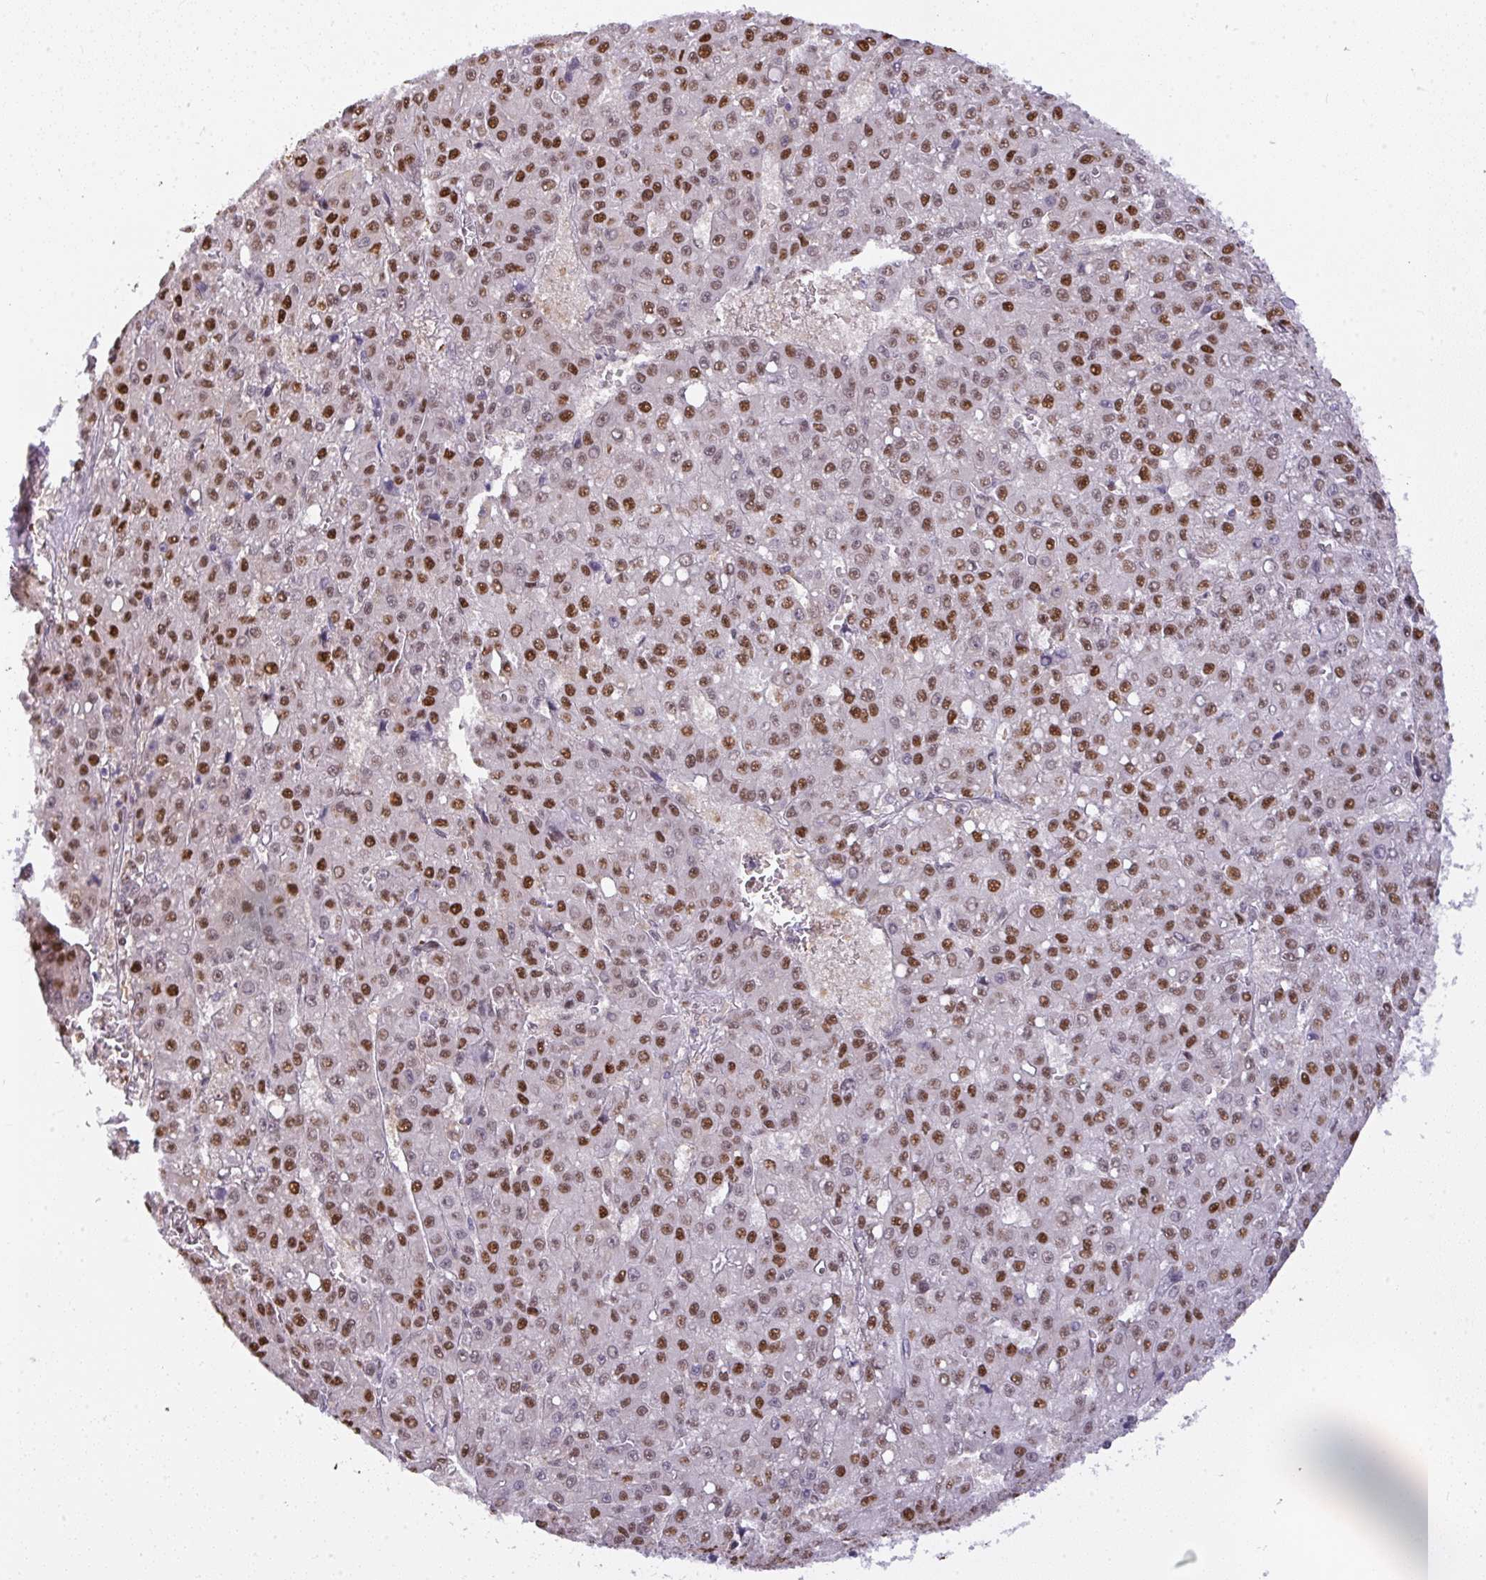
{"staining": {"intensity": "moderate", "quantity": ">75%", "location": "nuclear"}, "tissue": "liver cancer", "cell_type": "Tumor cells", "image_type": "cancer", "snomed": [{"axis": "morphology", "description": "Carcinoma, Hepatocellular, NOS"}, {"axis": "topography", "description": "Liver"}], "caption": "Immunohistochemistry (IHC) histopathology image of neoplastic tissue: human liver cancer (hepatocellular carcinoma) stained using immunohistochemistry exhibits medium levels of moderate protein expression localized specifically in the nuclear of tumor cells, appearing as a nuclear brown color.", "gene": "BBX", "patient": {"sex": "male", "age": 70}}